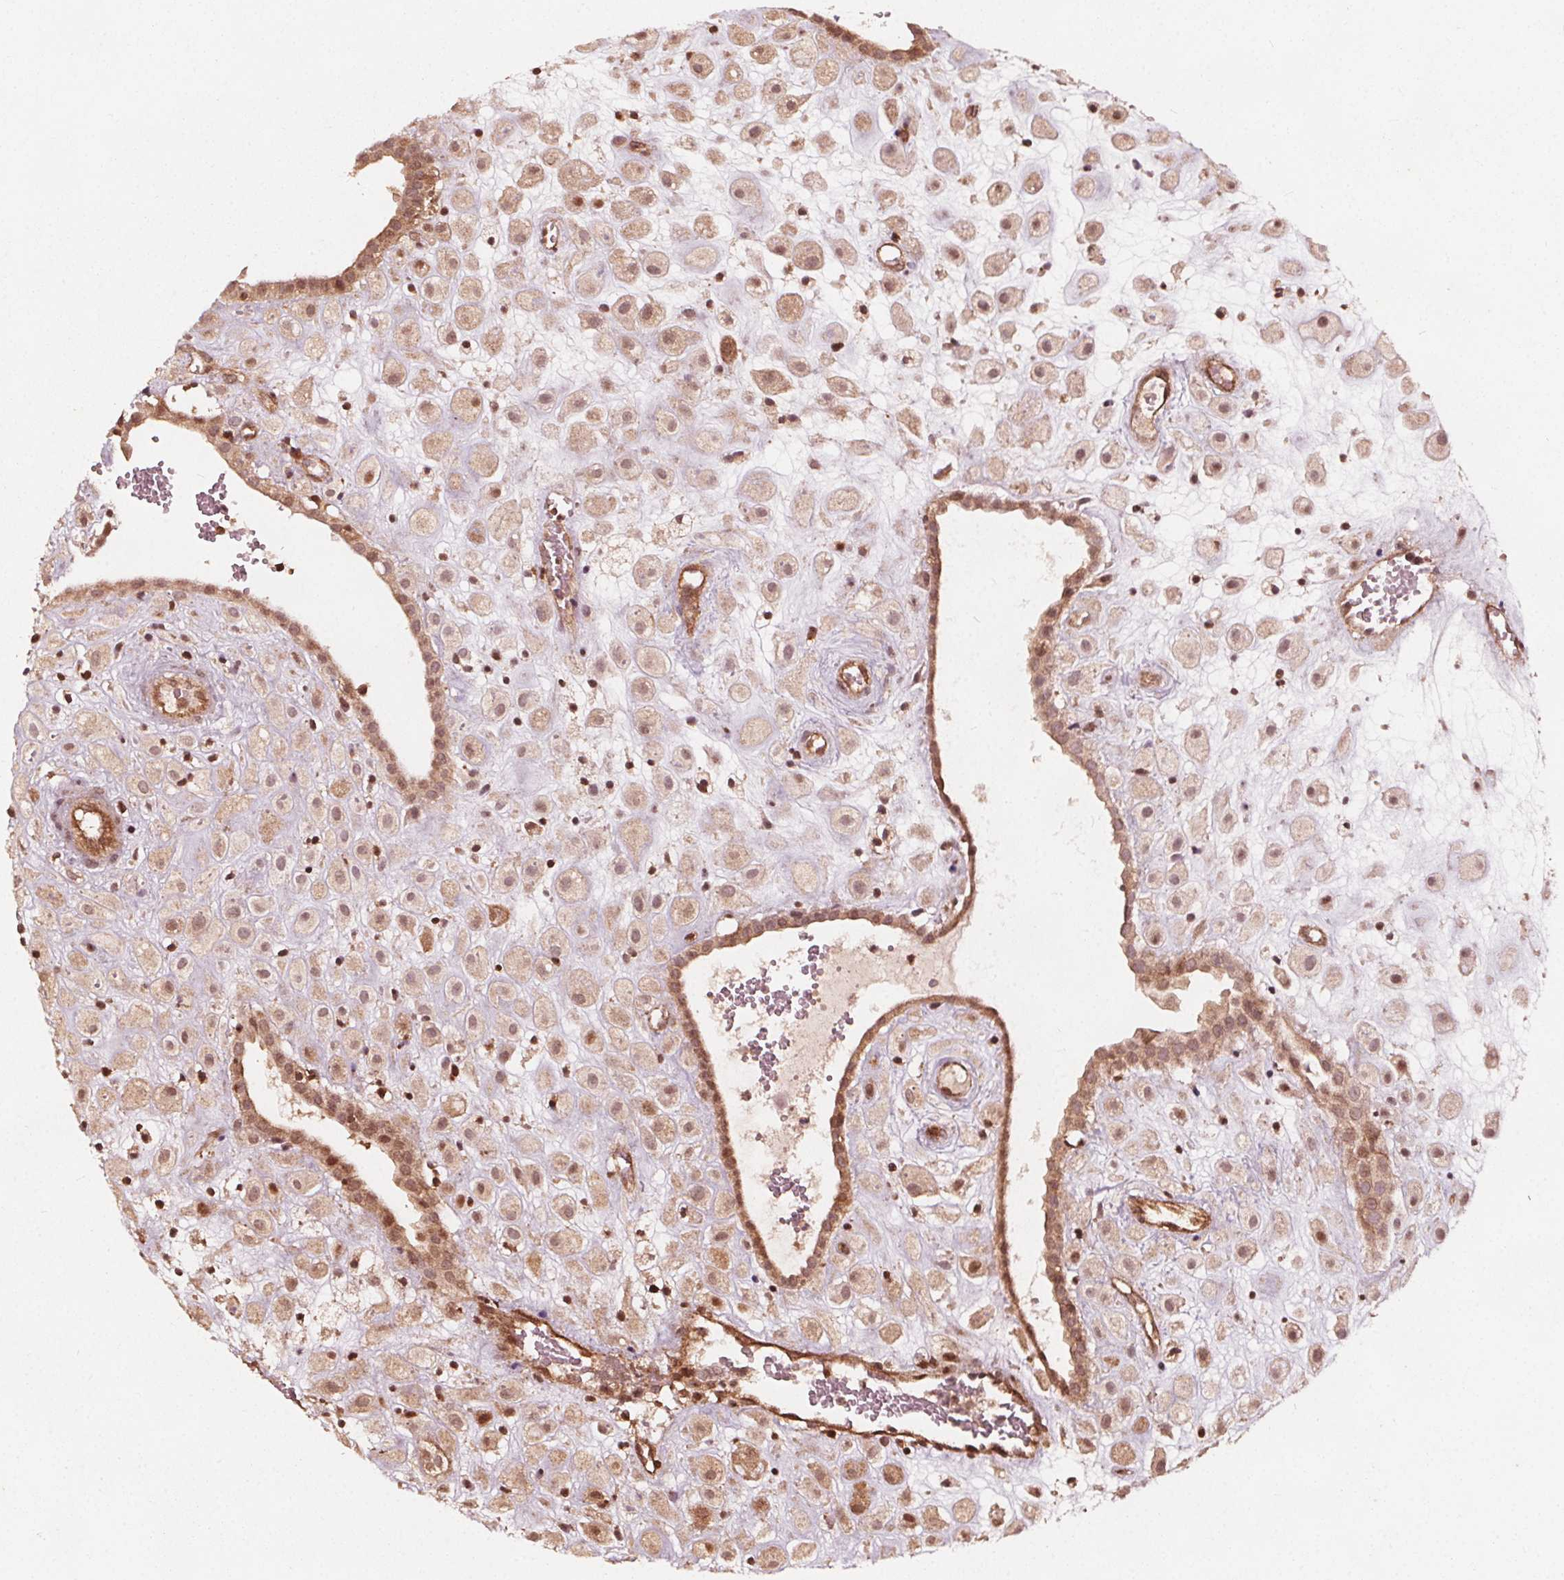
{"staining": {"intensity": "weak", "quantity": ">75%", "location": "cytoplasmic/membranous"}, "tissue": "placenta", "cell_type": "Decidual cells", "image_type": "normal", "snomed": [{"axis": "morphology", "description": "Normal tissue, NOS"}, {"axis": "topography", "description": "Placenta"}], "caption": "Immunohistochemical staining of unremarkable human placenta exhibits >75% levels of weak cytoplasmic/membranous protein positivity in about >75% of decidual cells.", "gene": "AIP", "patient": {"sex": "female", "age": 24}}